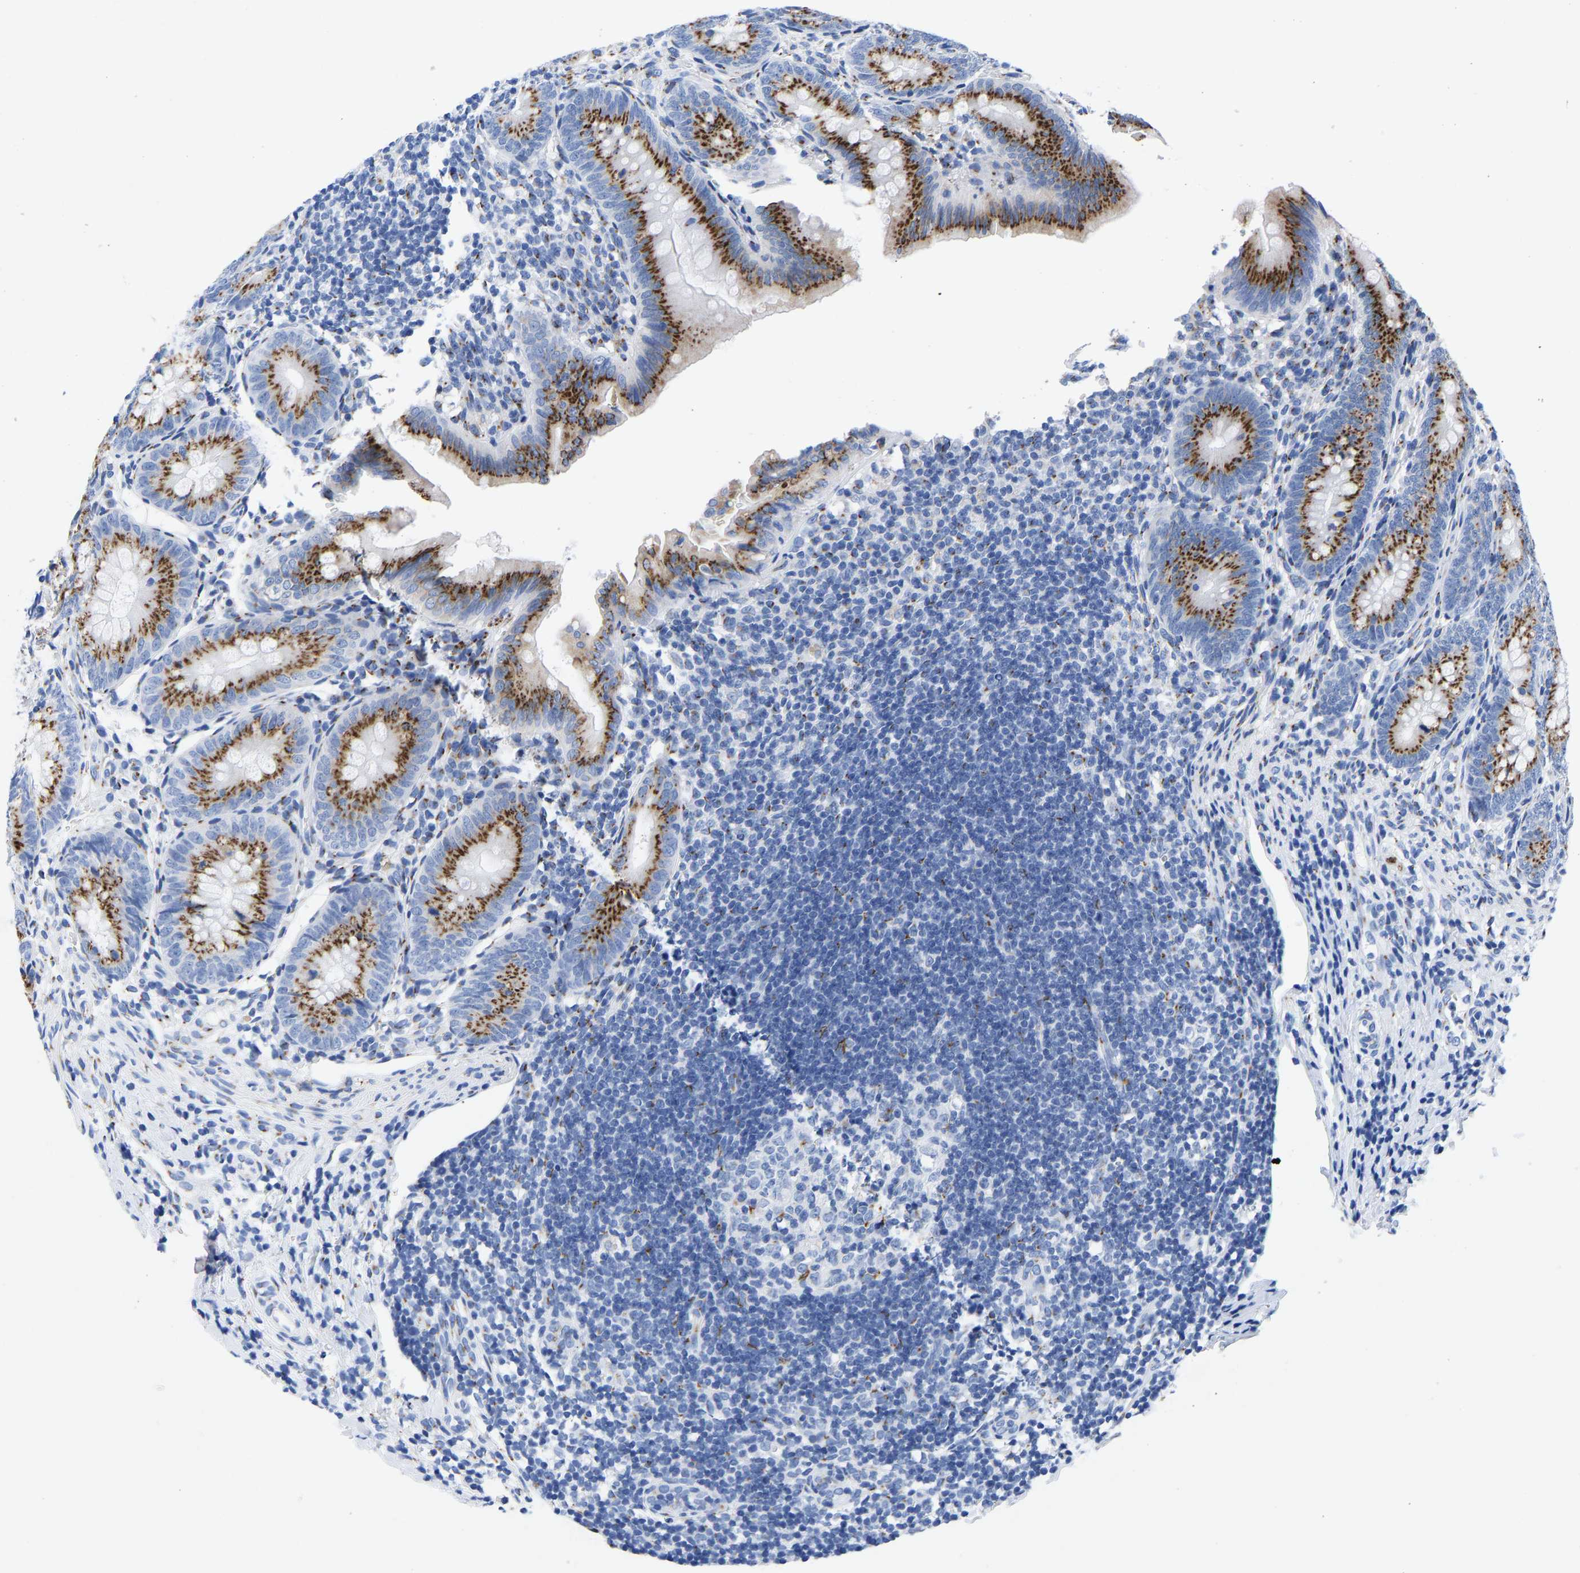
{"staining": {"intensity": "strong", "quantity": ">75%", "location": "cytoplasmic/membranous"}, "tissue": "appendix", "cell_type": "Glandular cells", "image_type": "normal", "snomed": [{"axis": "morphology", "description": "Normal tissue, NOS"}, {"axis": "topography", "description": "Appendix"}], "caption": "Unremarkable appendix reveals strong cytoplasmic/membranous expression in about >75% of glandular cells, visualized by immunohistochemistry.", "gene": "TMEM87A", "patient": {"sex": "male", "age": 1}}